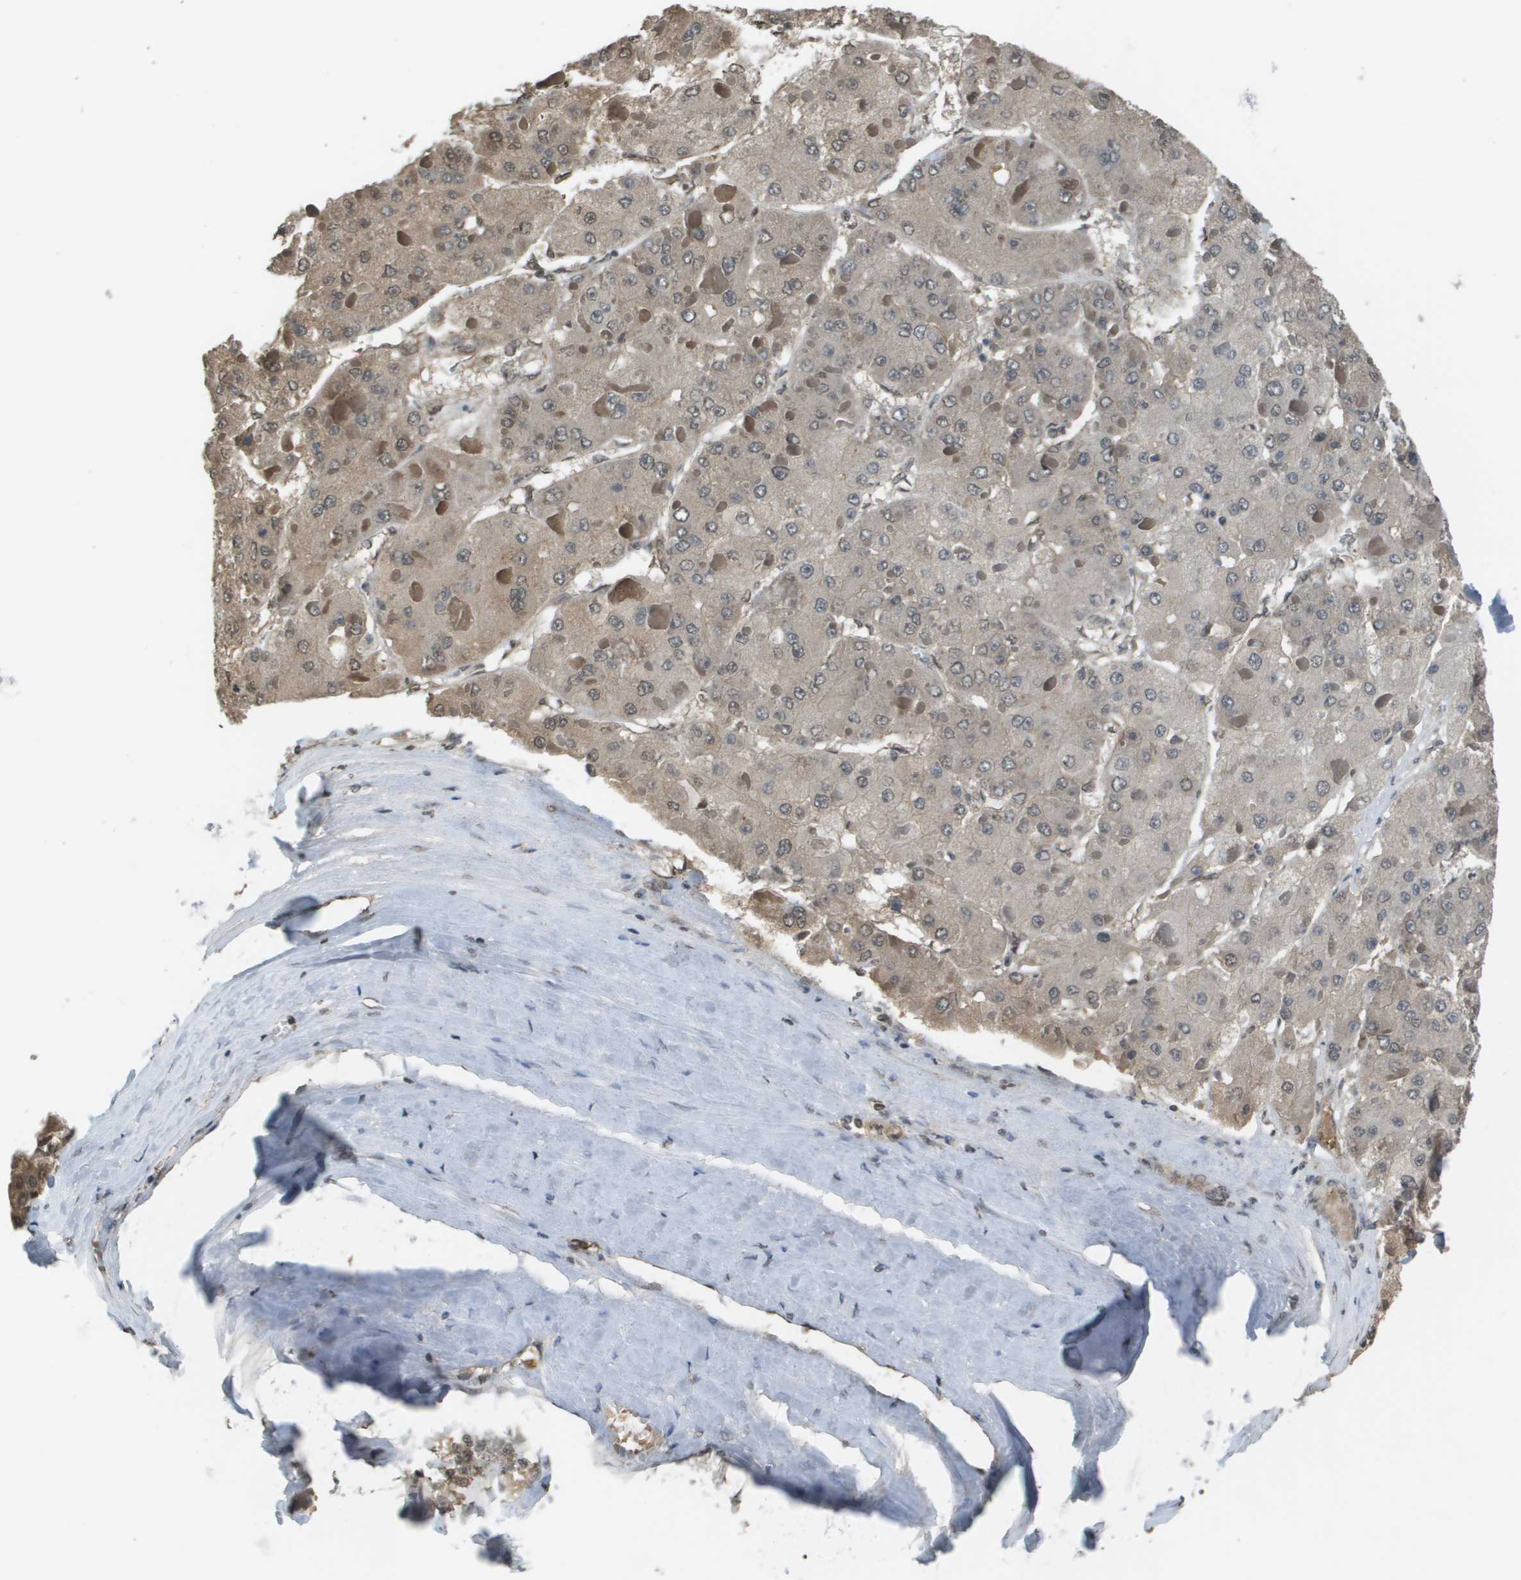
{"staining": {"intensity": "weak", "quantity": "<25%", "location": "cytoplasmic/membranous,nuclear"}, "tissue": "liver cancer", "cell_type": "Tumor cells", "image_type": "cancer", "snomed": [{"axis": "morphology", "description": "Carcinoma, Hepatocellular, NOS"}, {"axis": "topography", "description": "Liver"}], "caption": "A micrograph of human liver cancer is negative for staining in tumor cells. (Stains: DAB (3,3'-diaminobenzidine) immunohistochemistry with hematoxylin counter stain, Microscopy: brightfield microscopy at high magnification).", "gene": "NDRG2", "patient": {"sex": "female", "age": 73}}